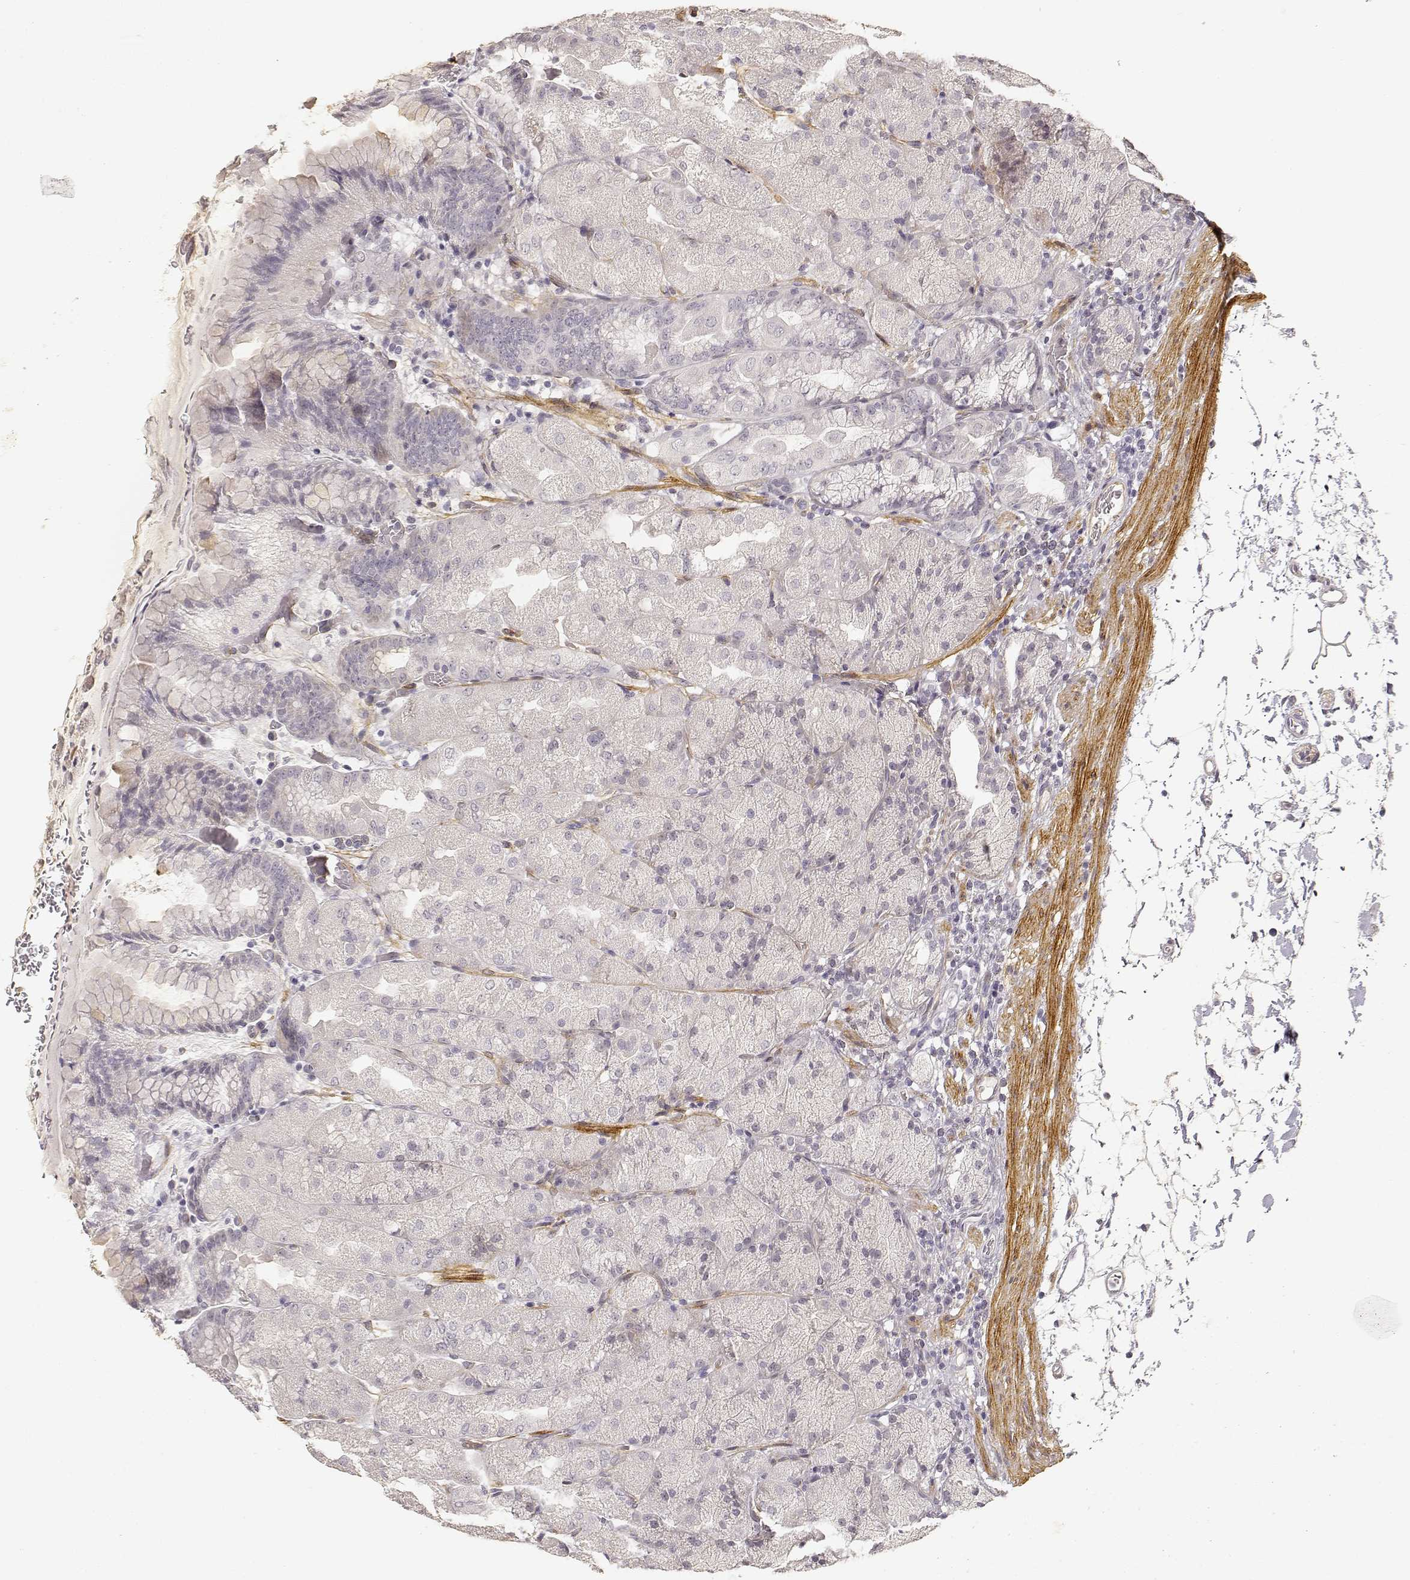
{"staining": {"intensity": "negative", "quantity": "none", "location": "none"}, "tissue": "stomach", "cell_type": "Glandular cells", "image_type": "normal", "snomed": [{"axis": "morphology", "description": "Normal tissue, NOS"}, {"axis": "topography", "description": "Stomach, upper"}, {"axis": "topography", "description": "Stomach"}, {"axis": "topography", "description": "Stomach, lower"}], "caption": "This photomicrograph is of normal stomach stained with IHC to label a protein in brown with the nuclei are counter-stained blue. There is no positivity in glandular cells. Nuclei are stained in blue.", "gene": "LAMA4", "patient": {"sex": "male", "age": 62}}